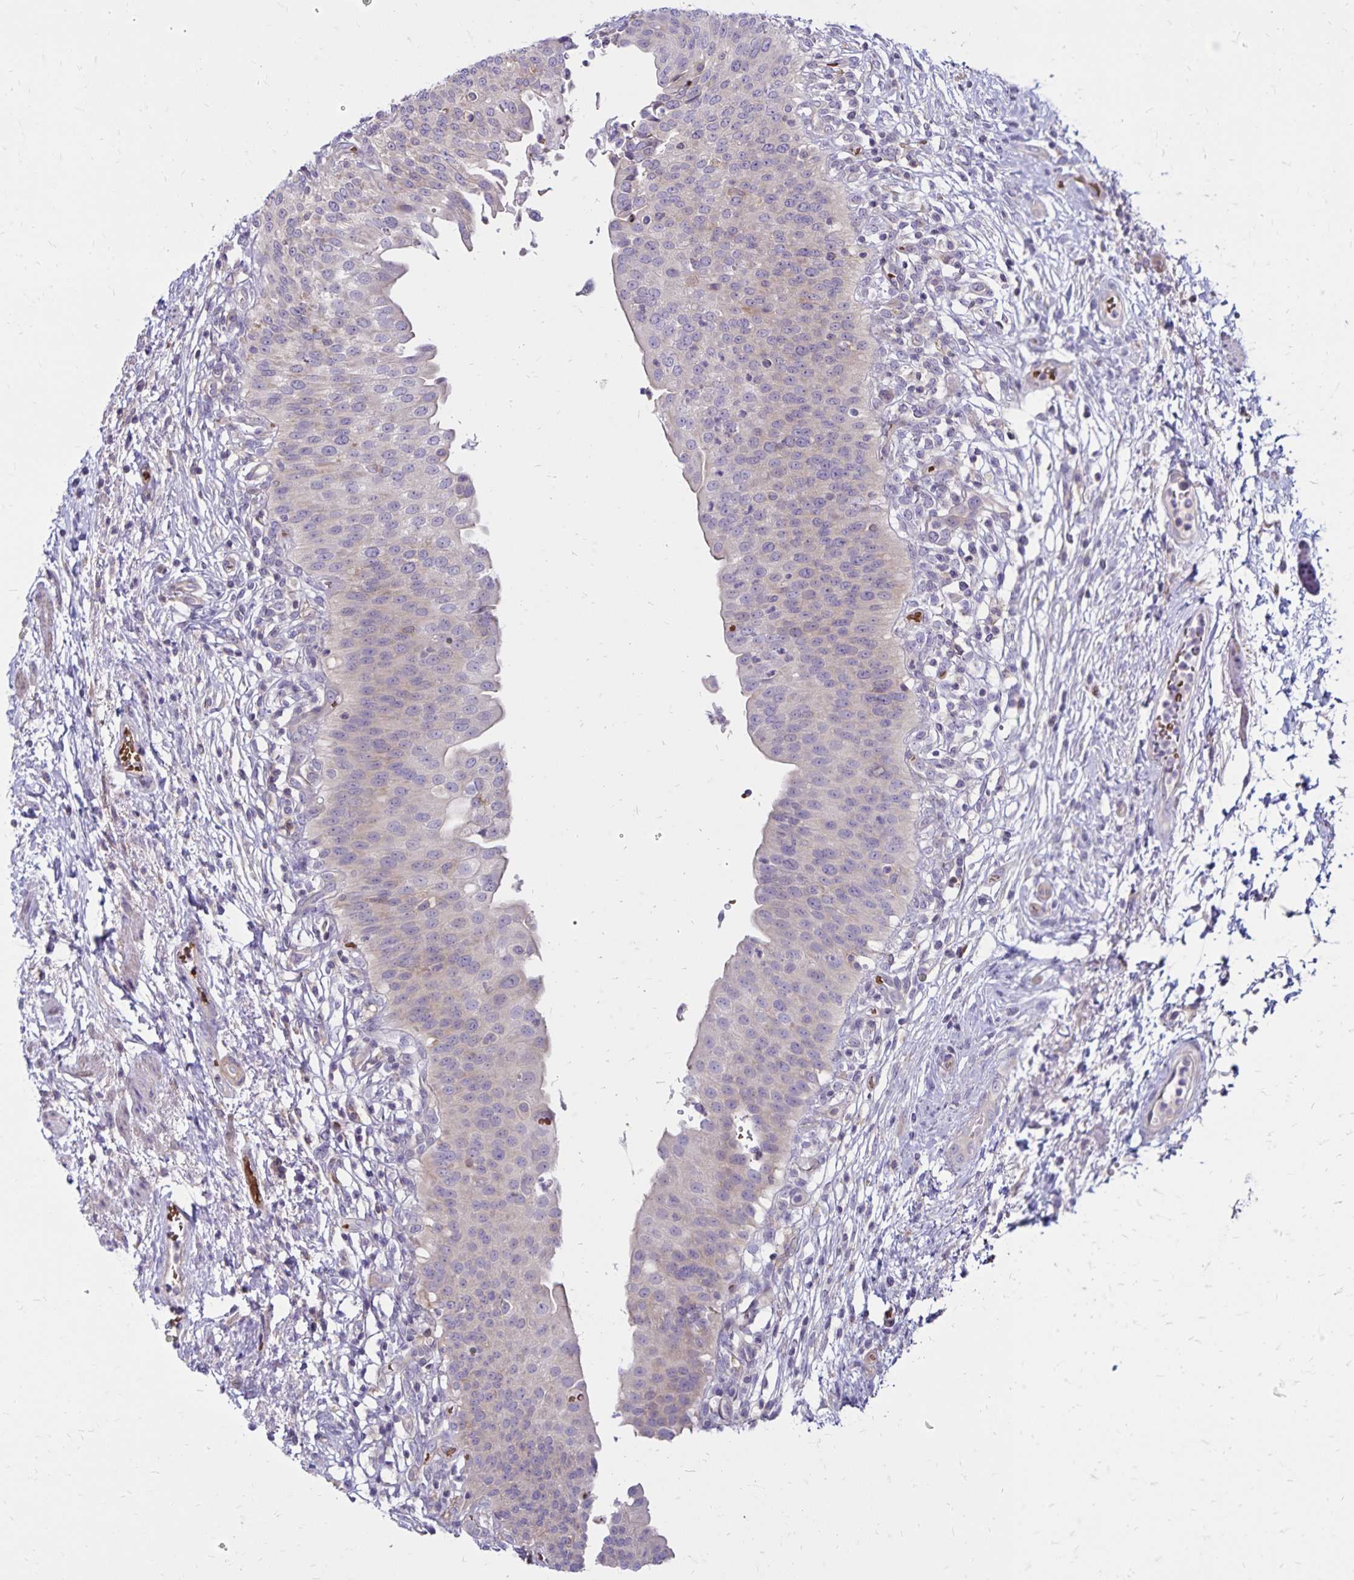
{"staining": {"intensity": "negative", "quantity": "none", "location": "none"}, "tissue": "urinary bladder", "cell_type": "Urothelial cells", "image_type": "normal", "snomed": [{"axis": "morphology", "description": "Normal tissue, NOS"}, {"axis": "topography", "description": "Urinary bladder"}, {"axis": "topography", "description": "Peripheral nerve tissue"}], "caption": "The micrograph exhibits no staining of urothelial cells in benign urinary bladder. (IHC, brightfield microscopy, high magnification).", "gene": "FSD1", "patient": {"sex": "female", "age": 60}}